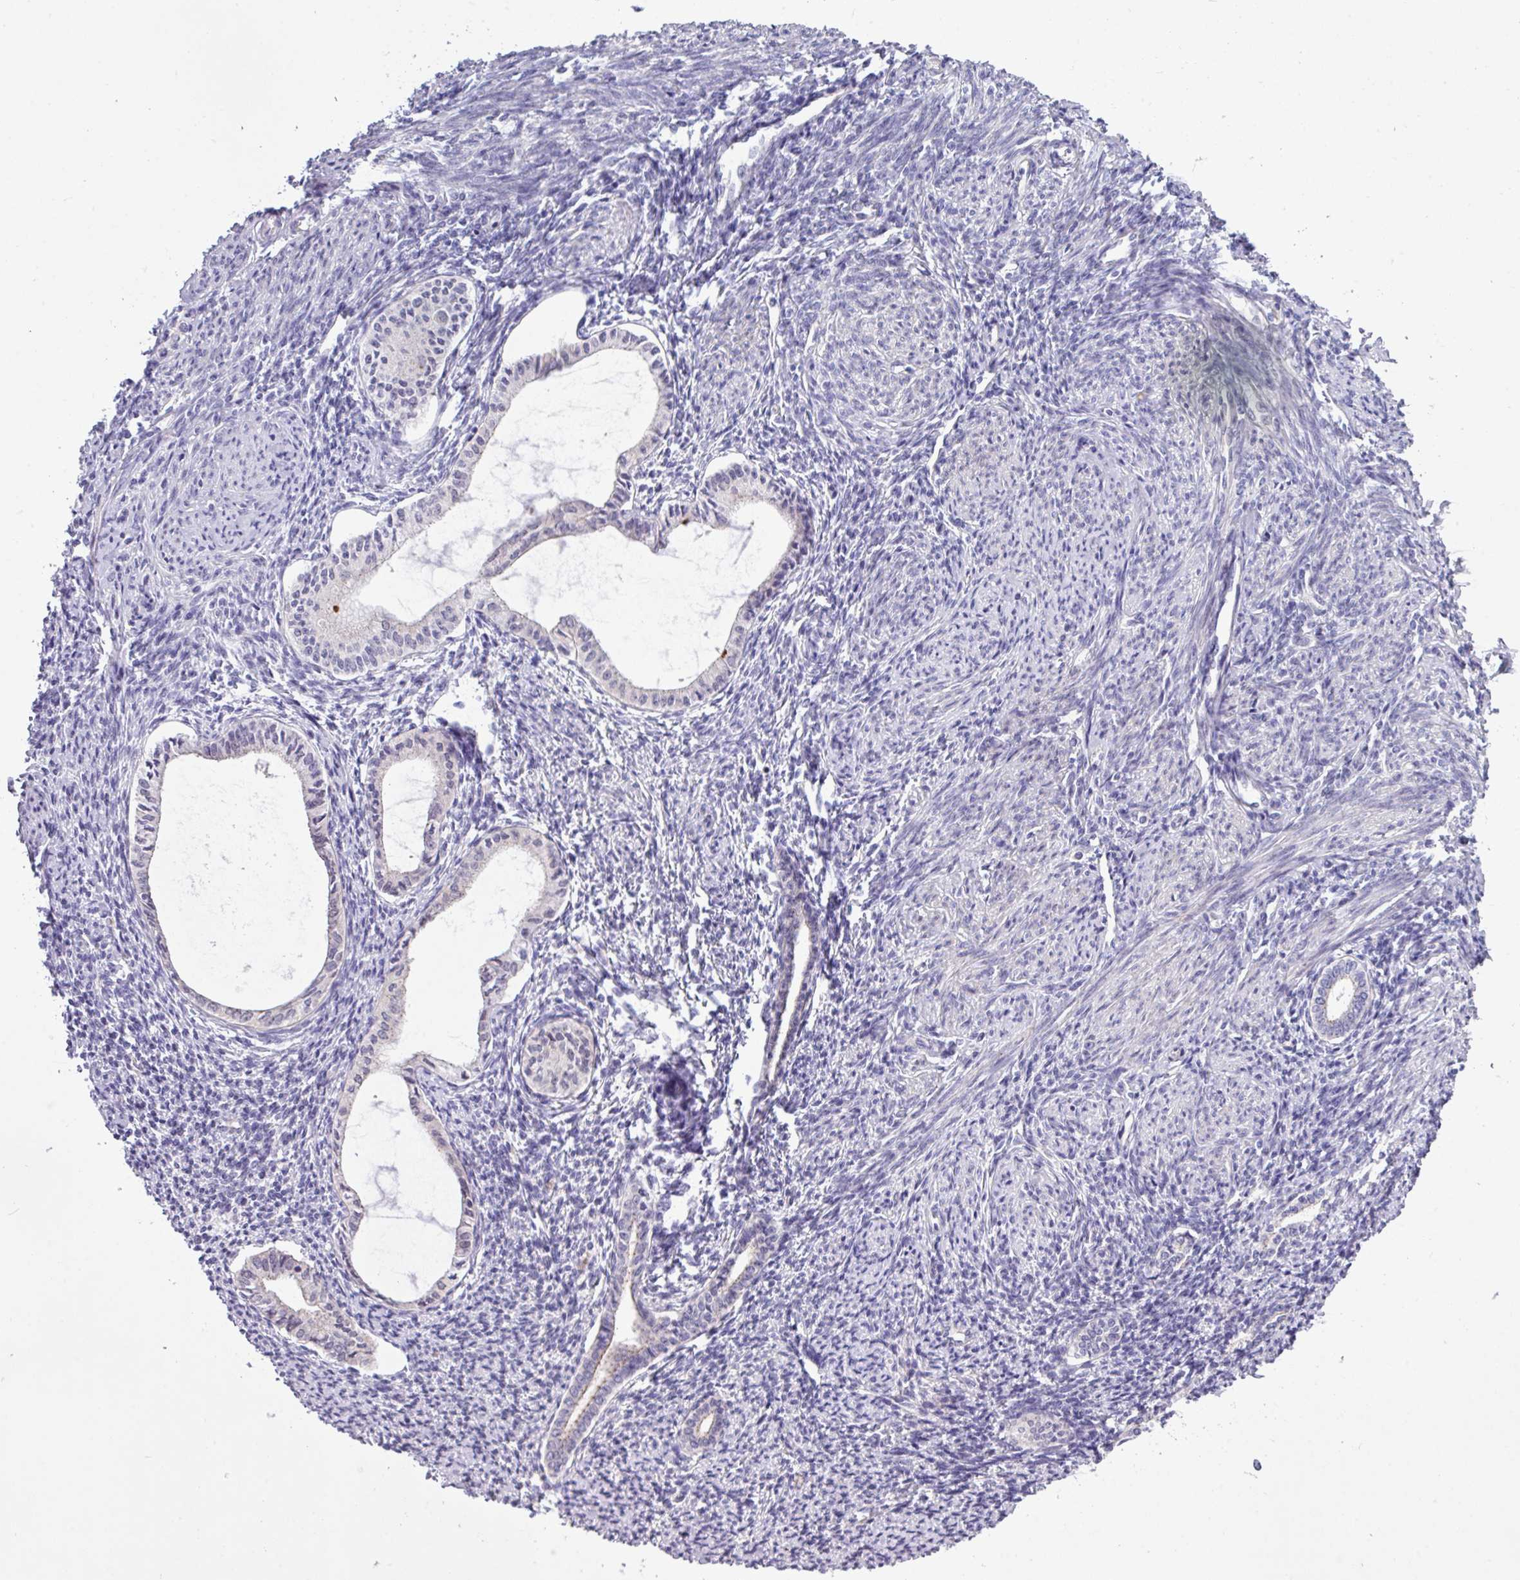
{"staining": {"intensity": "negative", "quantity": "none", "location": "none"}, "tissue": "endometrium", "cell_type": "Cells in endometrial stroma", "image_type": "normal", "snomed": [{"axis": "morphology", "description": "Normal tissue, NOS"}, {"axis": "topography", "description": "Endometrium"}], "caption": "Immunohistochemistry (IHC) photomicrograph of normal human endometrium stained for a protein (brown), which shows no expression in cells in endometrial stroma. (Brightfield microscopy of DAB (3,3'-diaminobenzidine) IHC at high magnification).", "gene": "SPINK8", "patient": {"sex": "female", "age": 63}}